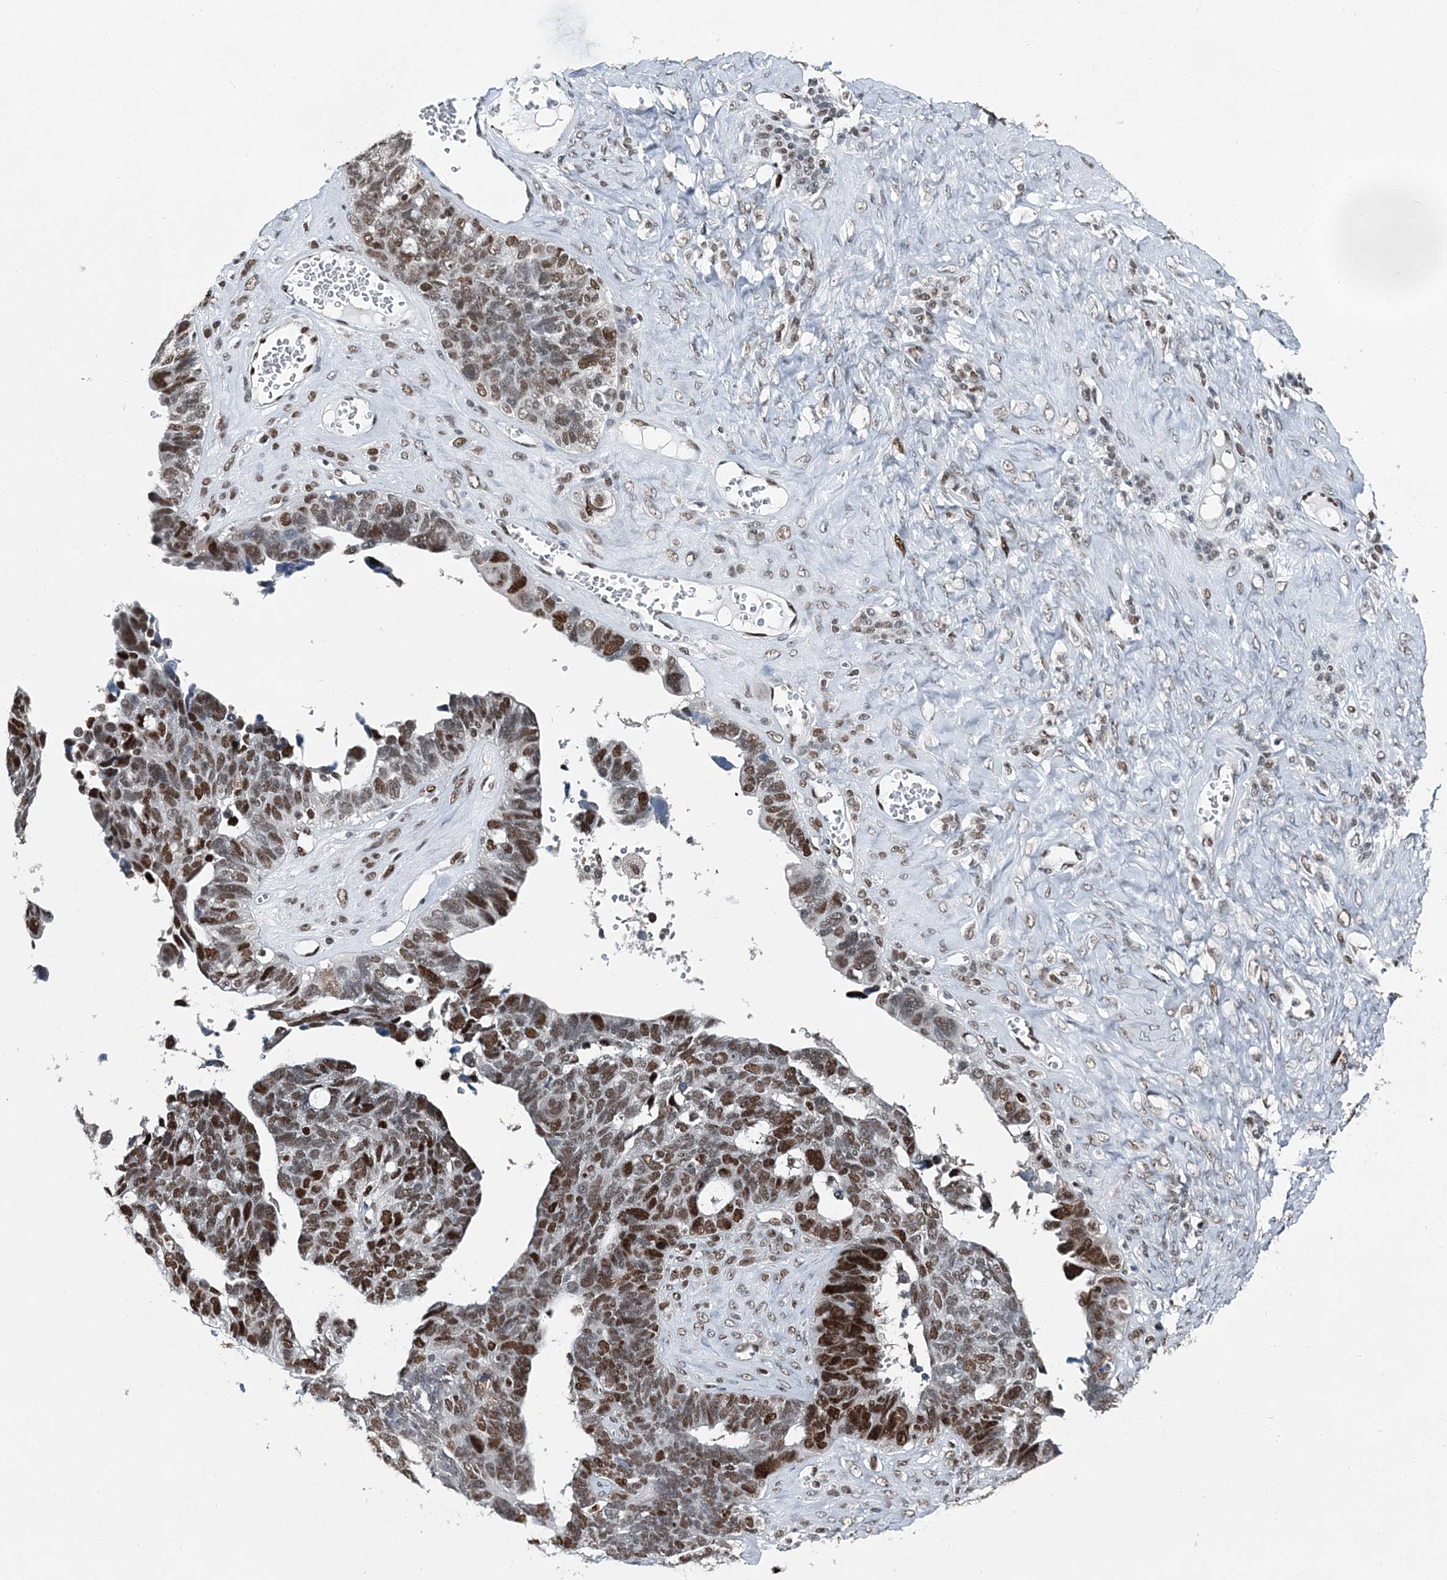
{"staining": {"intensity": "moderate", "quantity": ">75%", "location": "nuclear"}, "tissue": "ovarian cancer", "cell_type": "Tumor cells", "image_type": "cancer", "snomed": [{"axis": "morphology", "description": "Cystadenocarcinoma, serous, NOS"}, {"axis": "topography", "description": "Ovary"}], "caption": "Ovarian serous cystadenocarcinoma tissue reveals moderate nuclear staining in about >75% of tumor cells", "gene": "HAT1", "patient": {"sex": "female", "age": 79}}